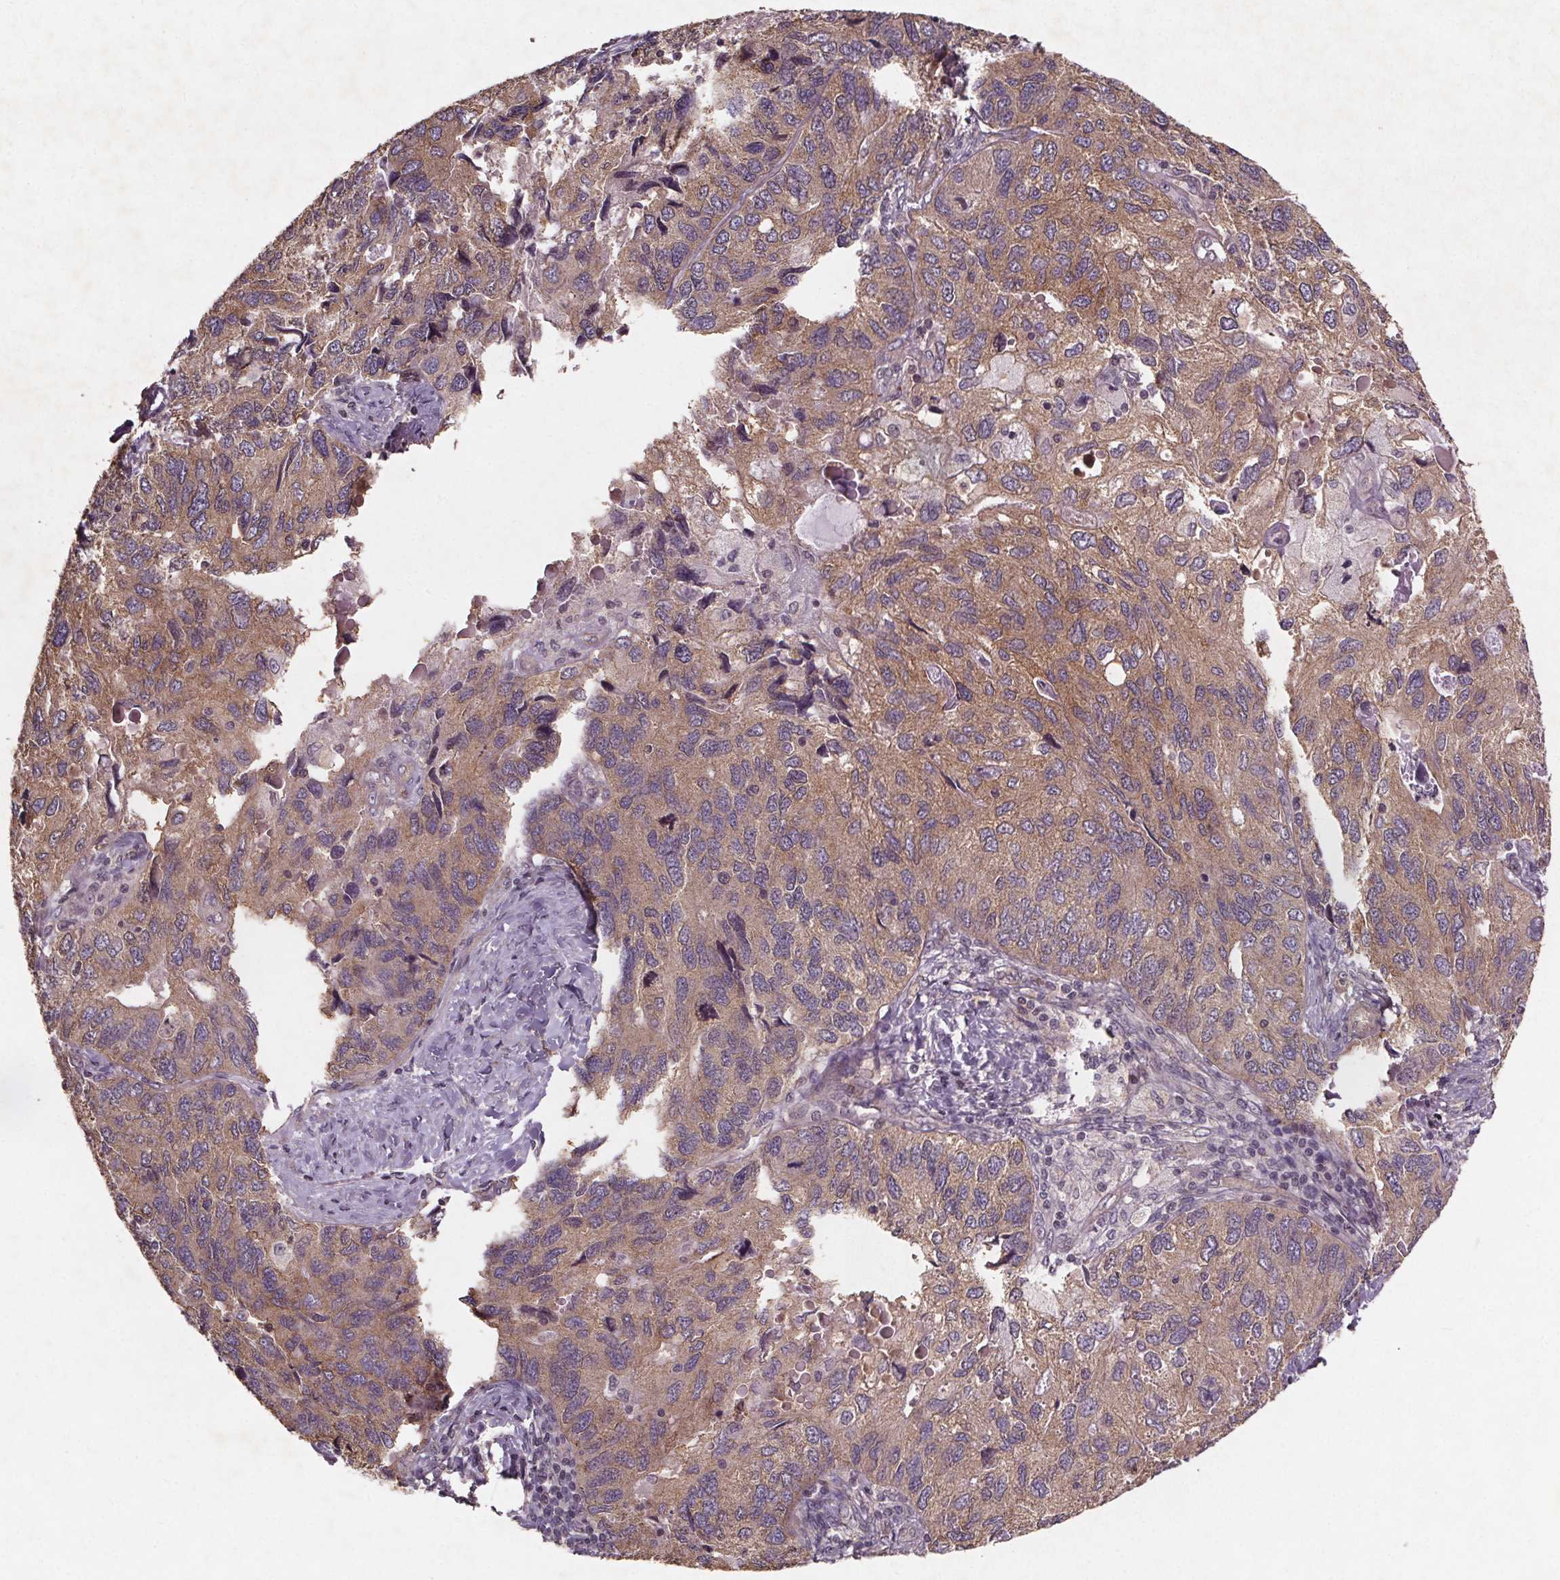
{"staining": {"intensity": "weak", "quantity": "25%-75%", "location": "cytoplasmic/membranous"}, "tissue": "endometrial cancer", "cell_type": "Tumor cells", "image_type": "cancer", "snomed": [{"axis": "morphology", "description": "Carcinoma, NOS"}, {"axis": "topography", "description": "Uterus"}], "caption": "Endometrial cancer stained with a protein marker demonstrates weak staining in tumor cells.", "gene": "STRN3", "patient": {"sex": "female", "age": 76}}